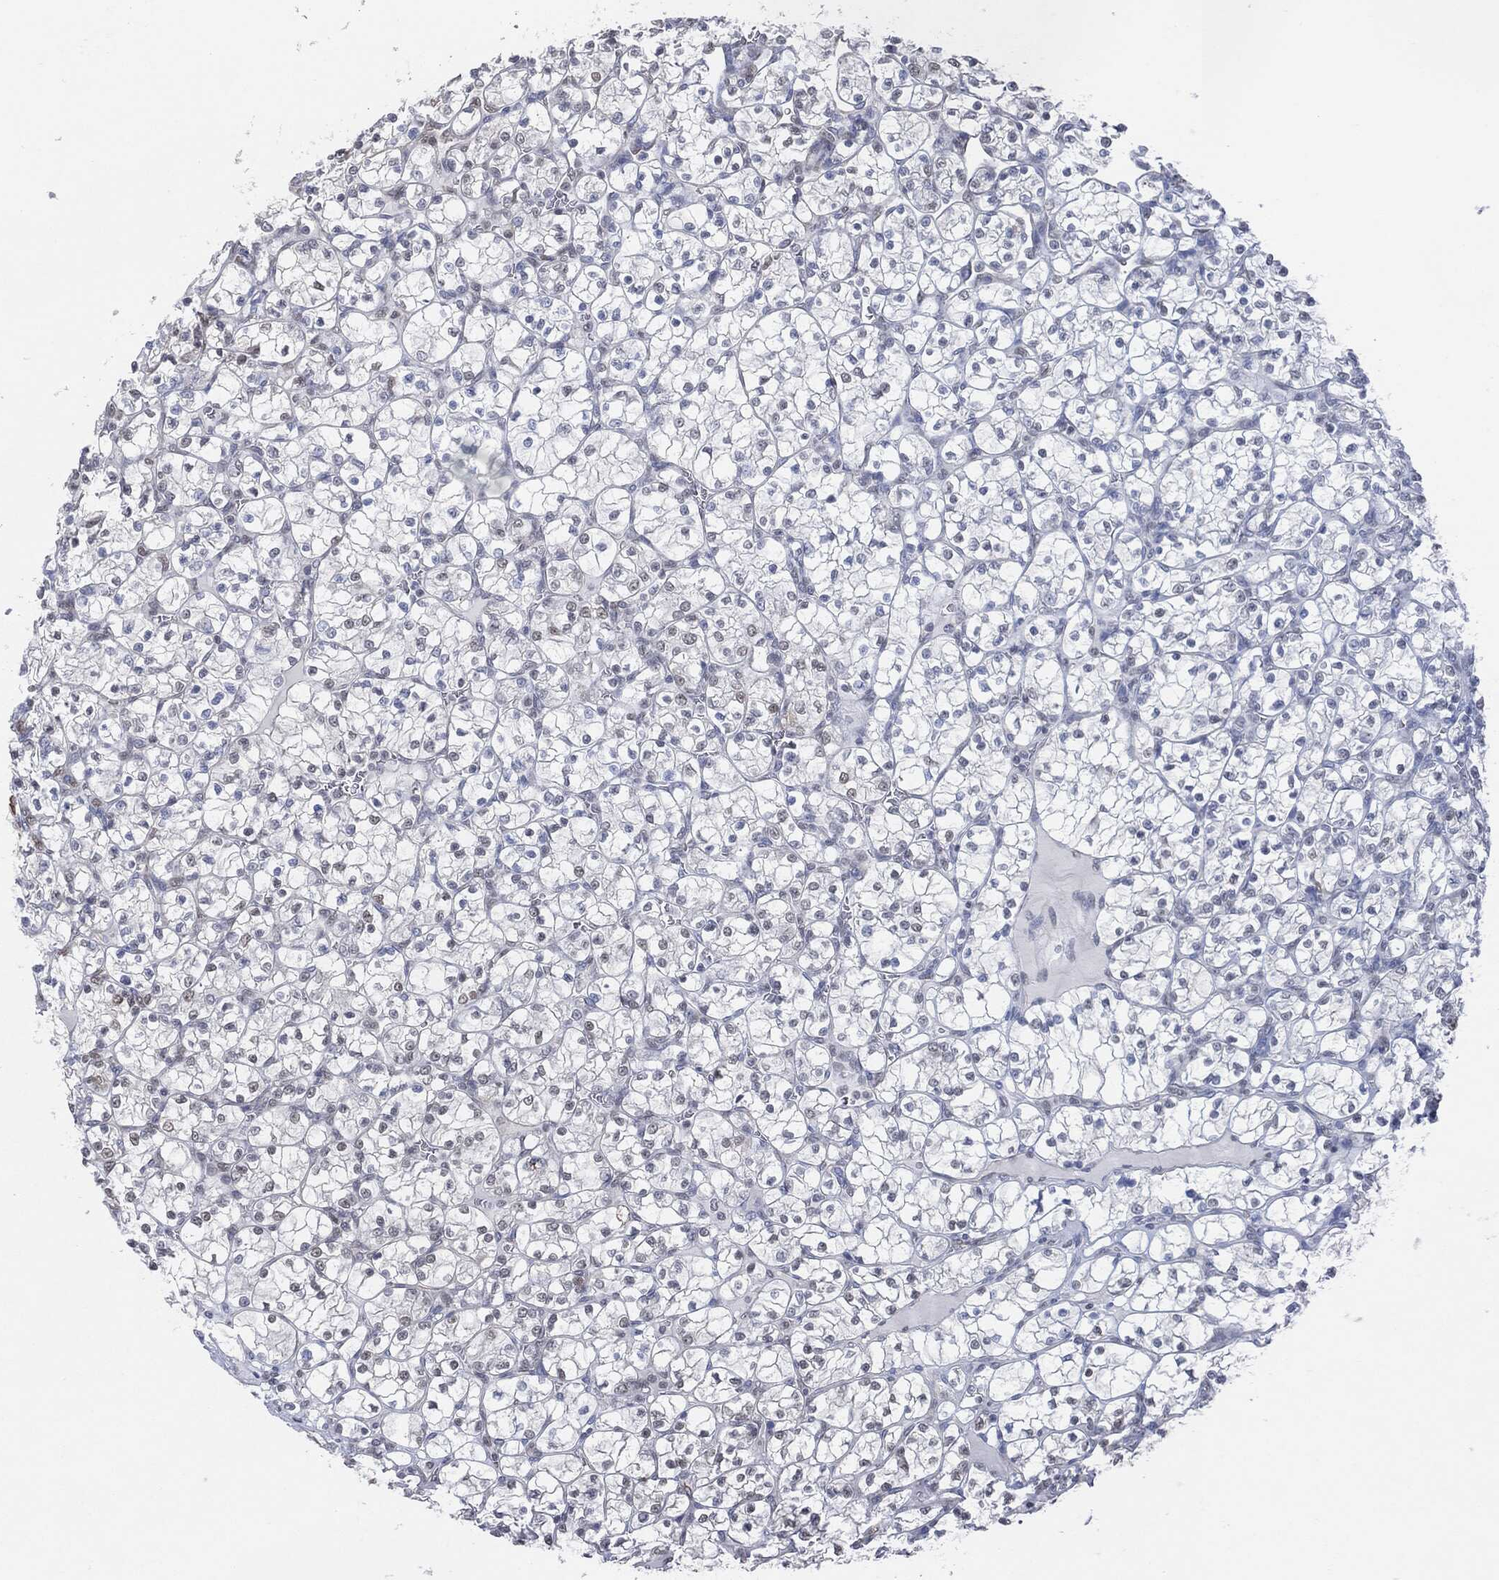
{"staining": {"intensity": "weak", "quantity": "<25%", "location": "nuclear"}, "tissue": "renal cancer", "cell_type": "Tumor cells", "image_type": "cancer", "snomed": [{"axis": "morphology", "description": "Adenocarcinoma, NOS"}, {"axis": "topography", "description": "Kidney"}], "caption": "High magnification brightfield microscopy of renal cancer stained with DAB (brown) and counterstained with hematoxylin (blue): tumor cells show no significant positivity.", "gene": "TP53RK", "patient": {"sex": "female", "age": 89}}